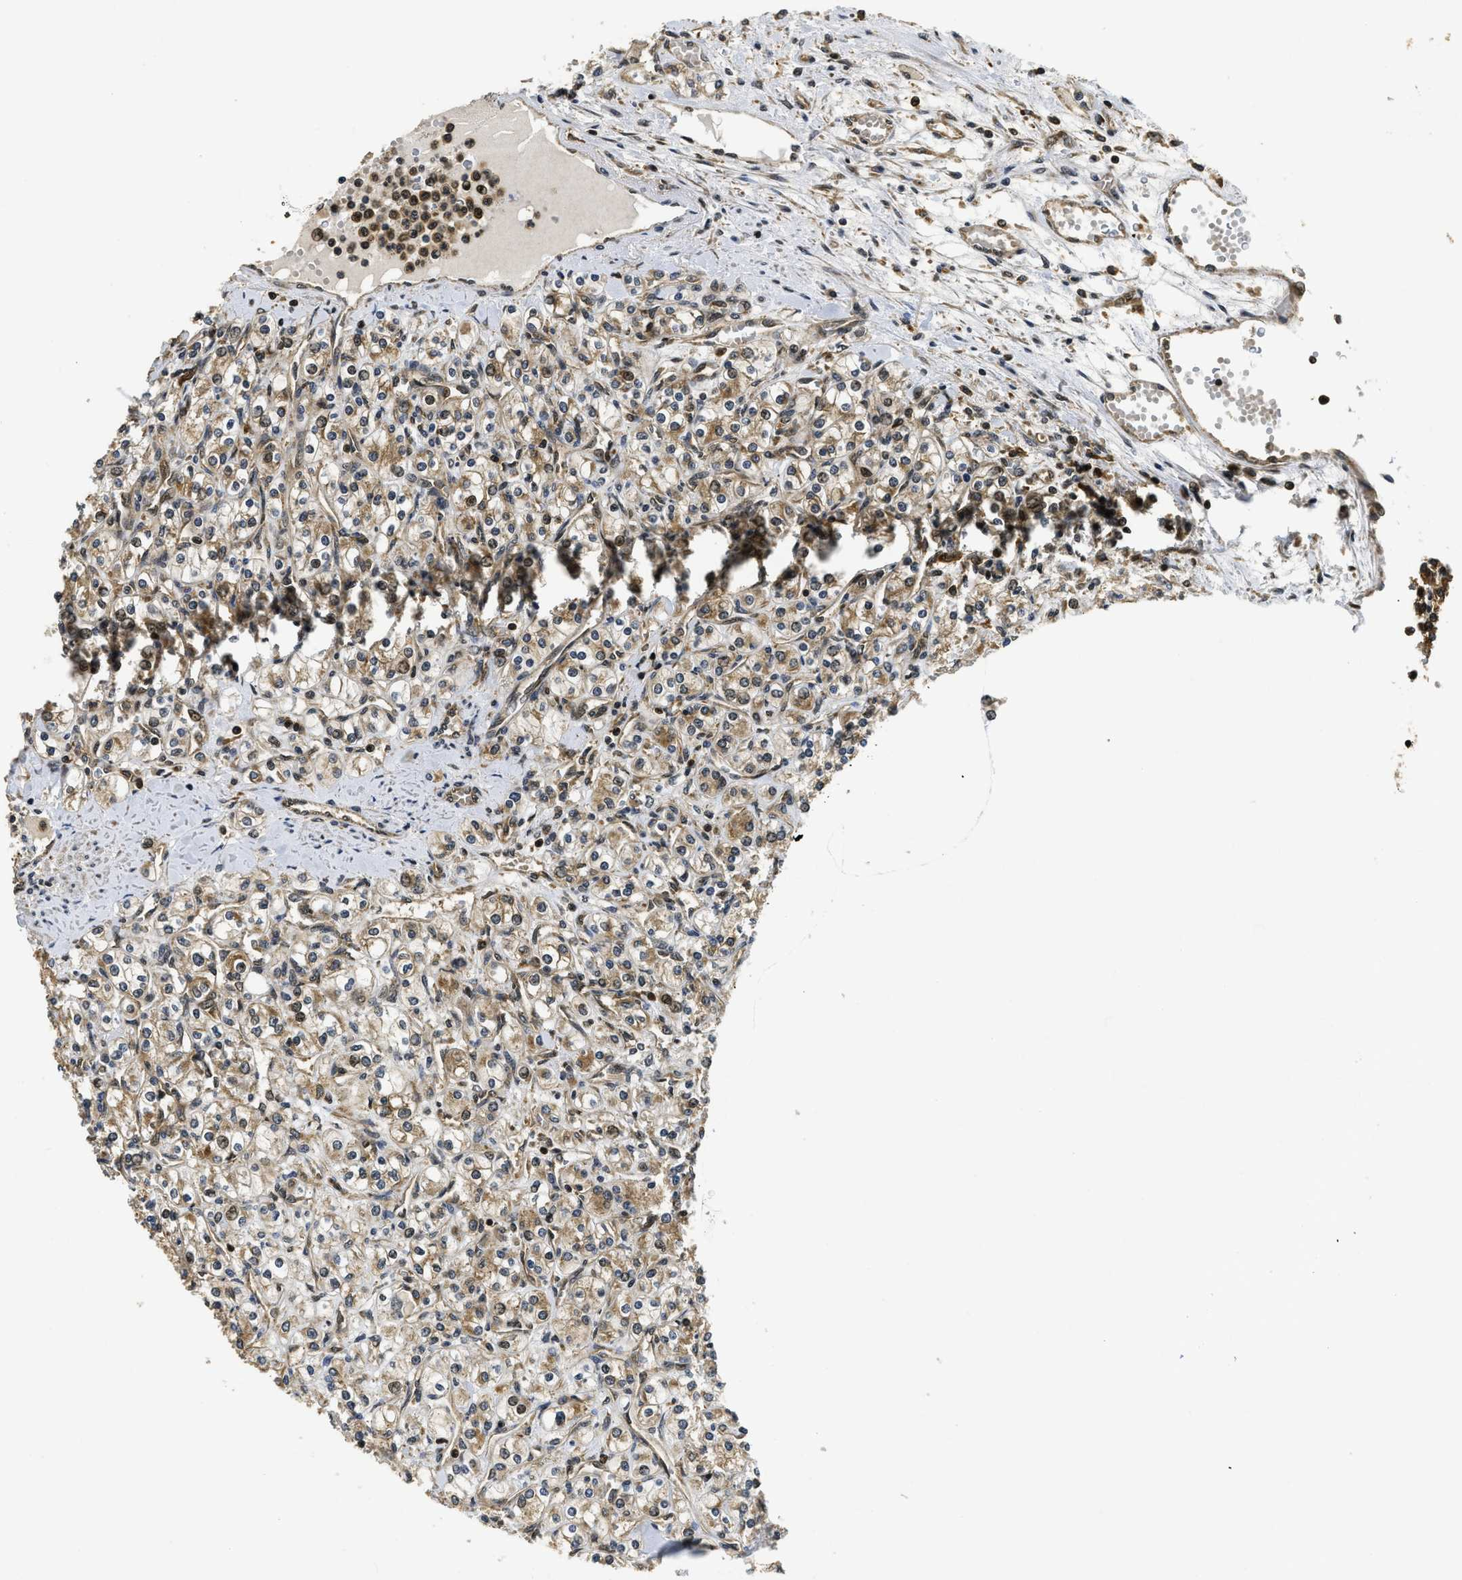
{"staining": {"intensity": "moderate", "quantity": ">75%", "location": "cytoplasmic/membranous,nuclear"}, "tissue": "renal cancer", "cell_type": "Tumor cells", "image_type": "cancer", "snomed": [{"axis": "morphology", "description": "Adenocarcinoma, NOS"}, {"axis": "topography", "description": "Kidney"}], "caption": "This photomicrograph reveals immunohistochemistry (IHC) staining of human renal adenocarcinoma, with medium moderate cytoplasmic/membranous and nuclear staining in about >75% of tumor cells.", "gene": "ADSL", "patient": {"sex": "male", "age": 77}}